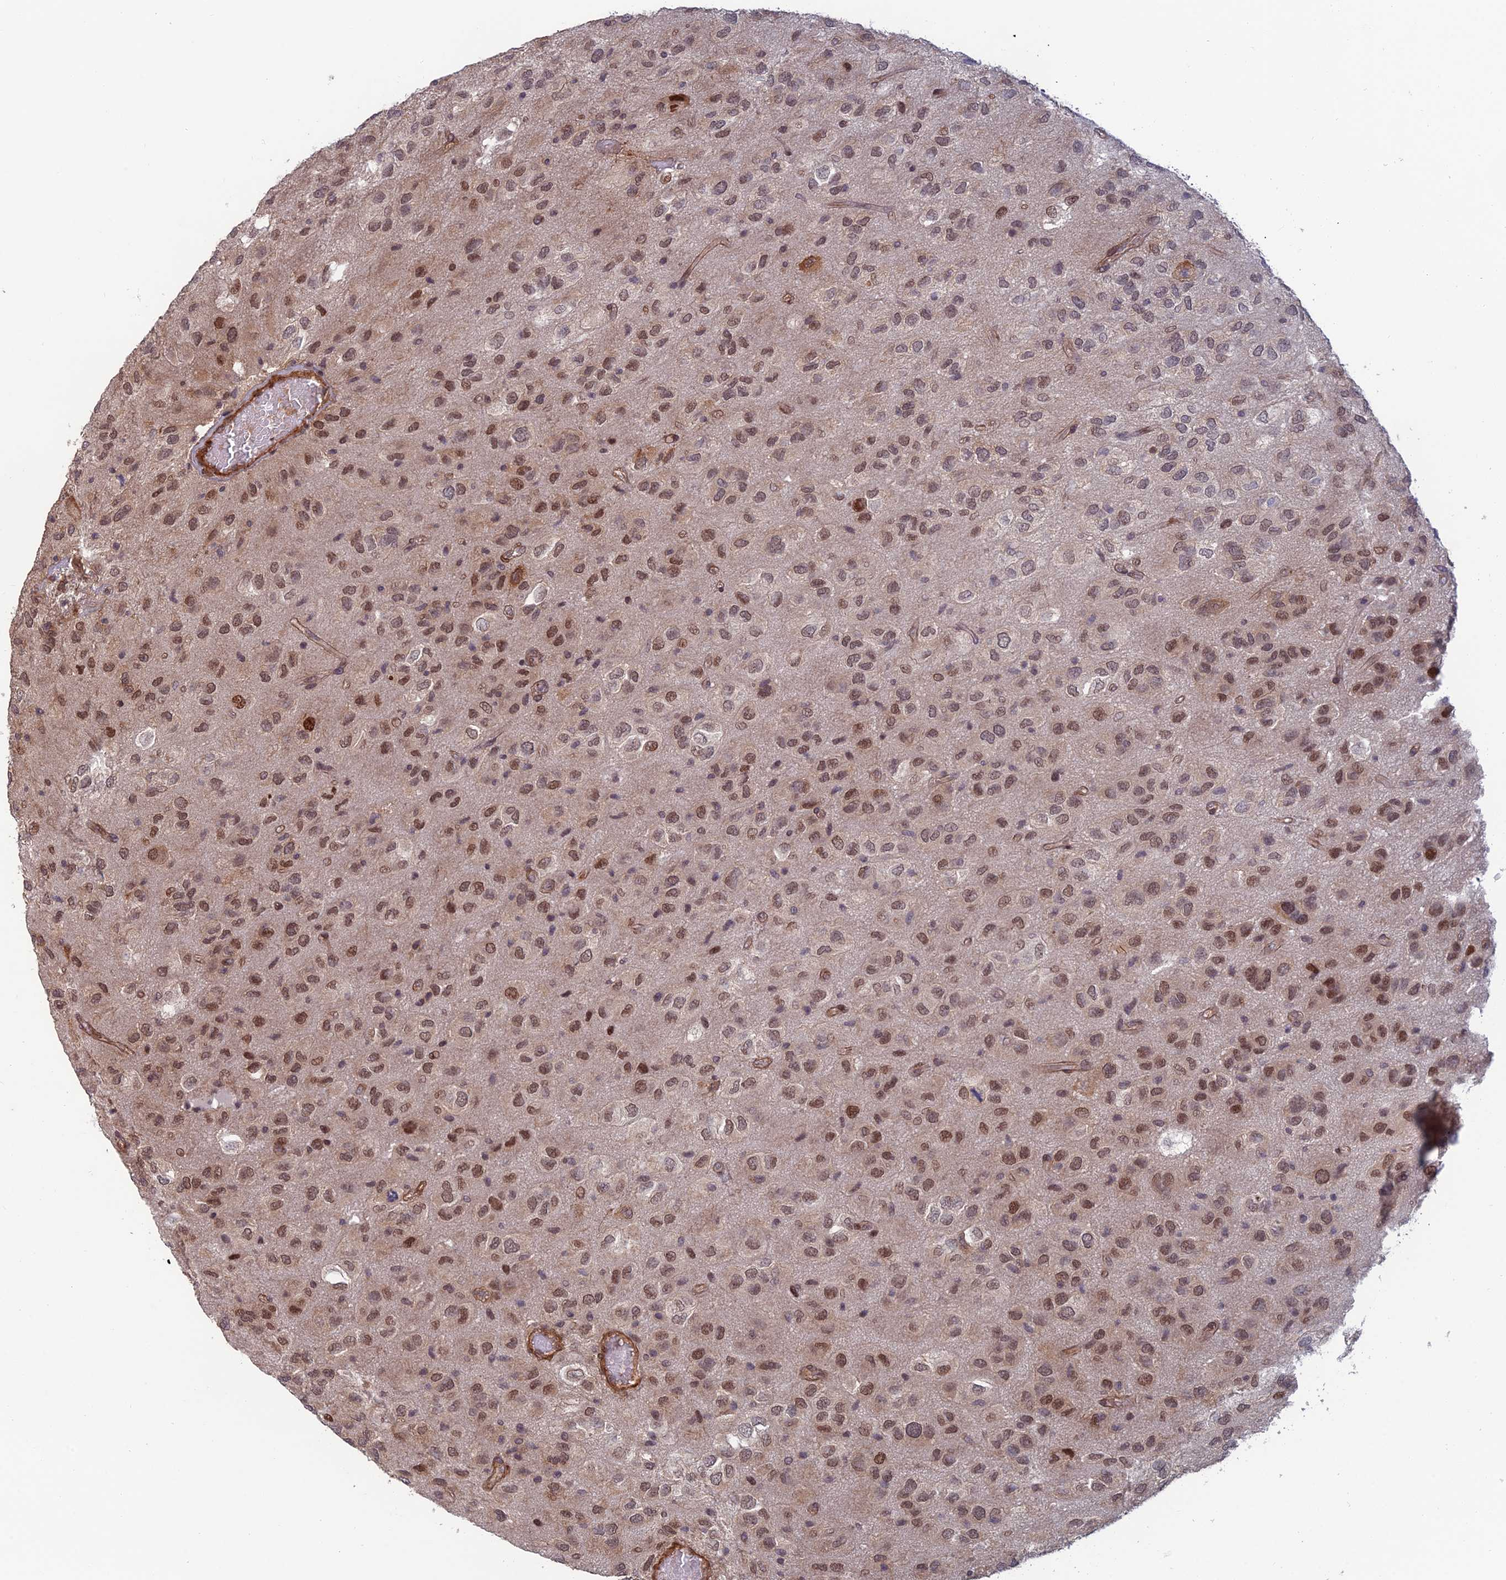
{"staining": {"intensity": "moderate", "quantity": "25%-75%", "location": "nuclear"}, "tissue": "glioma", "cell_type": "Tumor cells", "image_type": "cancer", "snomed": [{"axis": "morphology", "description": "Glioma, malignant, Low grade"}, {"axis": "topography", "description": "Brain"}], "caption": "The histopathology image displays staining of malignant glioma (low-grade), revealing moderate nuclear protein staining (brown color) within tumor cells.", "gene": "CCDC183", "patient": {"sex": "male", "age": 66}}